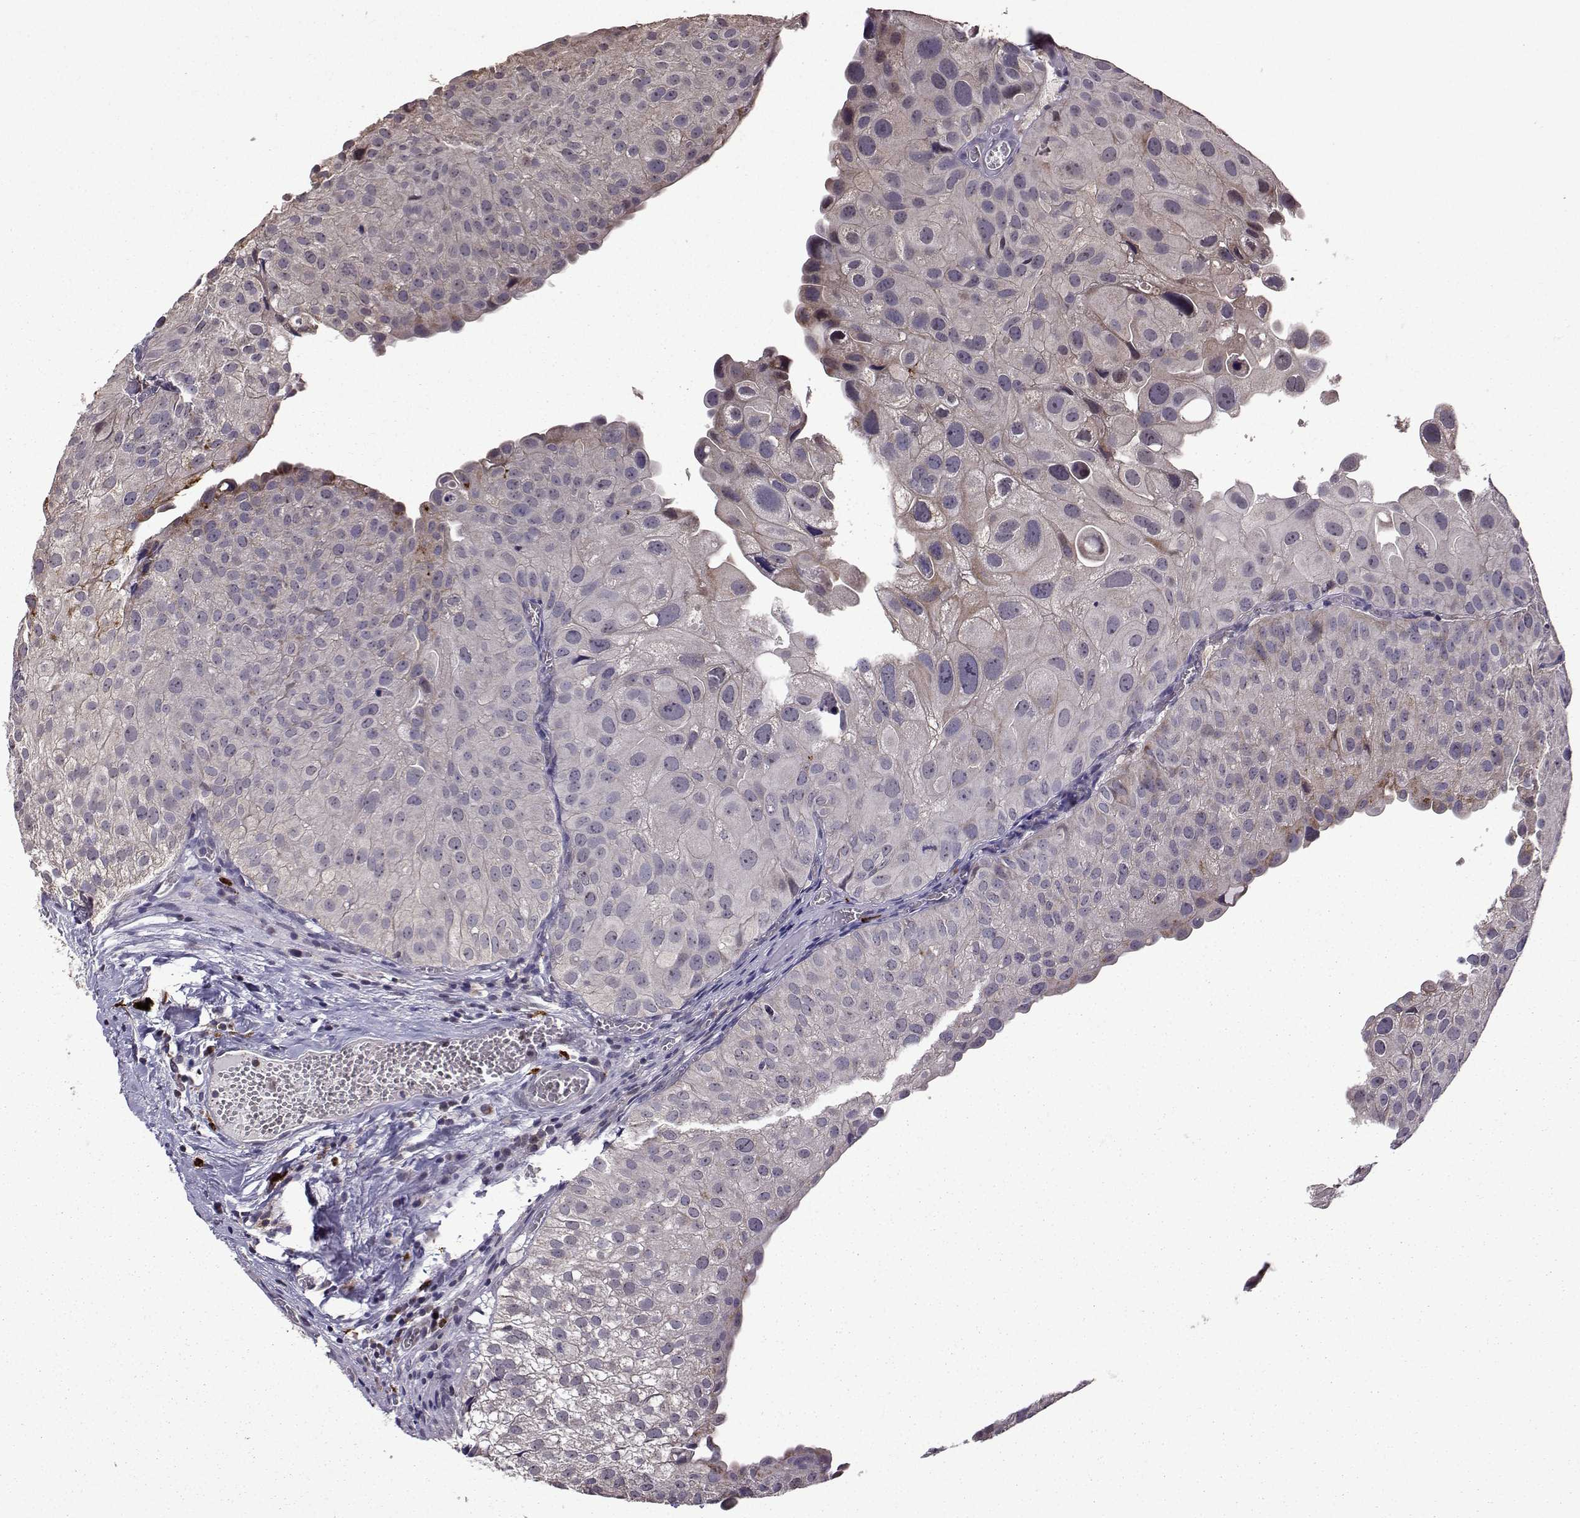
{"staining": {"intensity": "negative", "quantity": "none", "location": "none"}, "tissue": "urothelial cancer", "cell_type": "Tumor cells", "image_type": "cancer", "snomed": [{"axis": "morphology", "description": "Urothelial carcinoma, Low grade"}, {"axis": "topography", "description": "Urinary bladder"}], "caption": "Immunohistochemical staining of low-grade urothelial carcinoma demonstrates no significant staining in tumor cells.", "gene": "TAB2", "patient": {"sex": "female", "age": 78}}